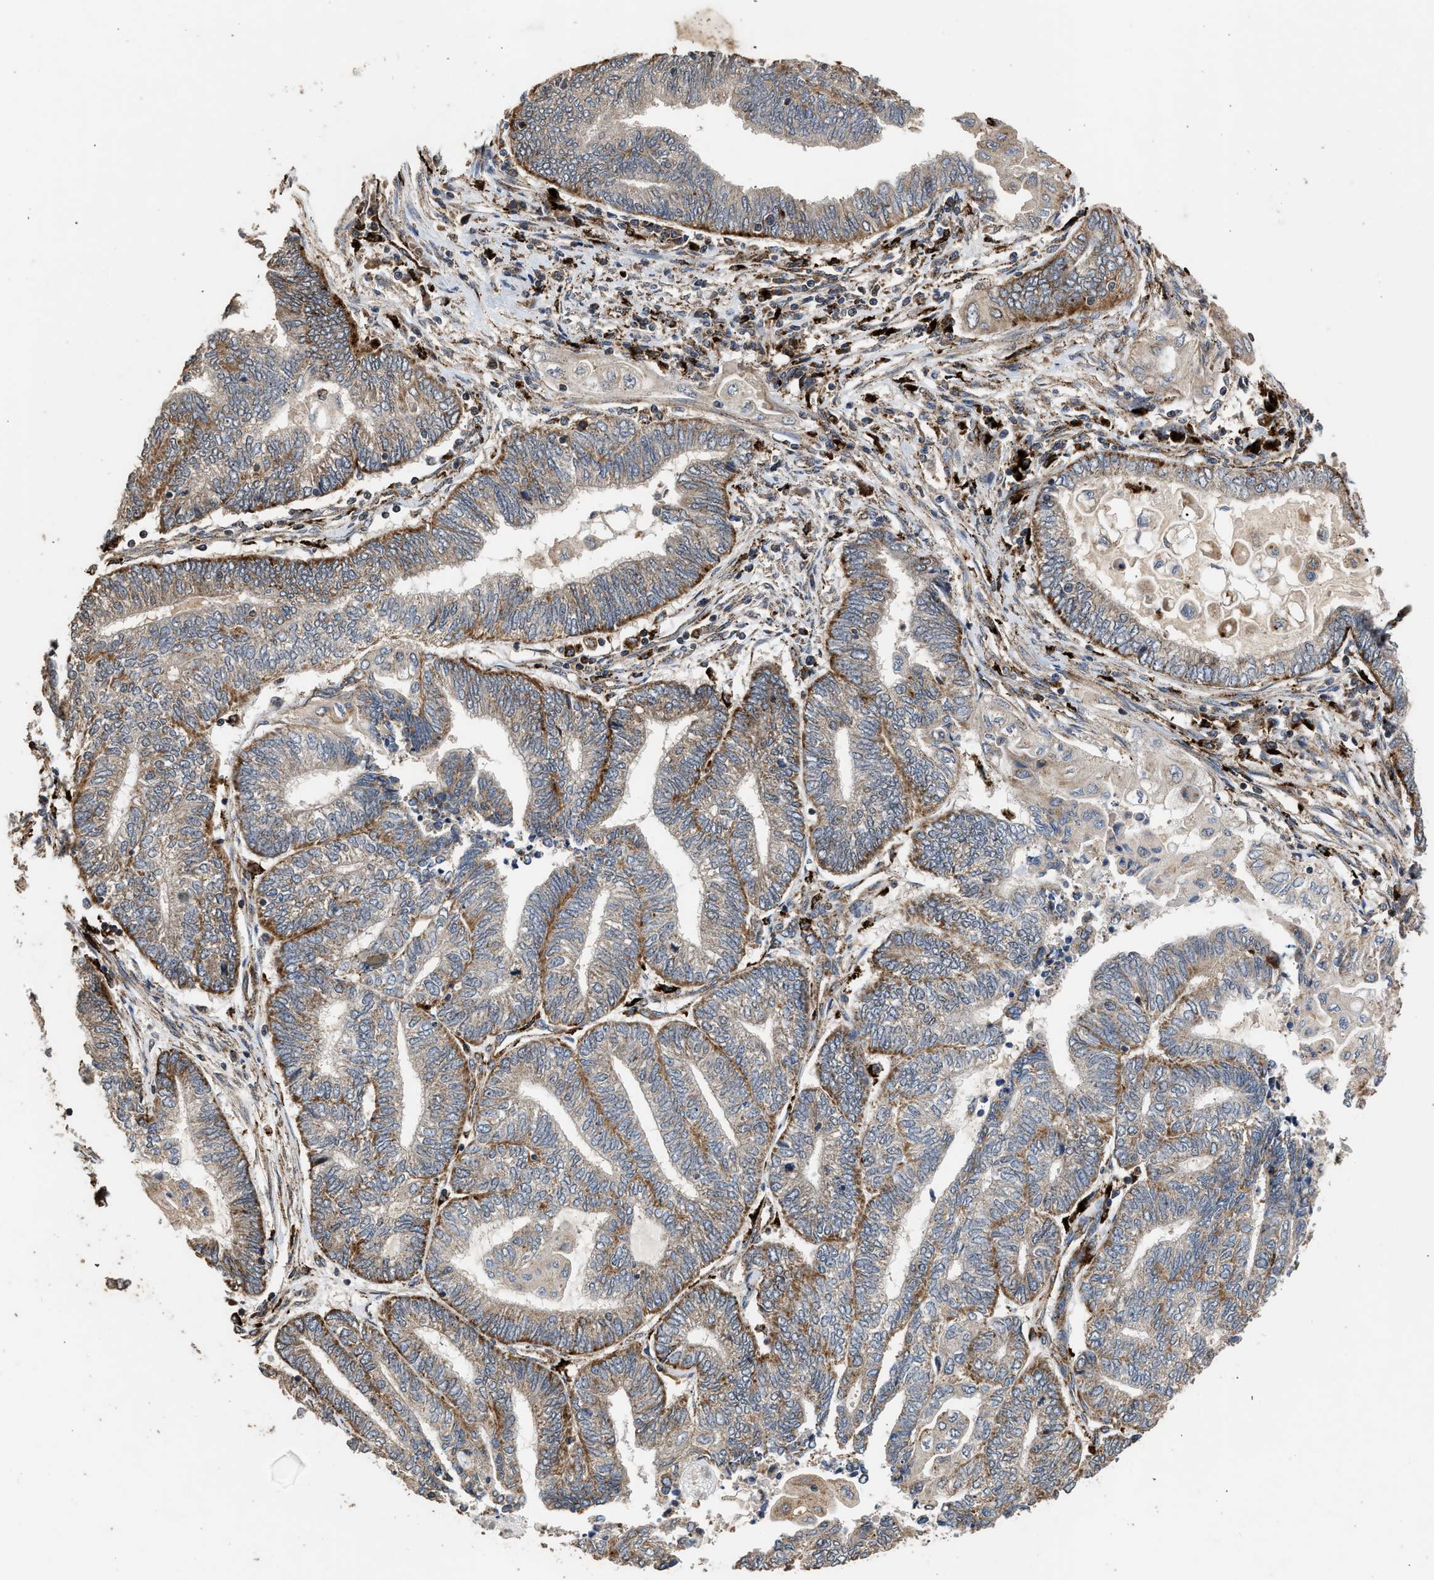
{"staining": {"intensity": "moderate", "quantity": ">75%", "location": "cytoplasmic/membranous"}, "tissue": "endometrial cancer", "cell_type": "Tumor cells", "image_type": "cancer", "snomed": [{"axis": "morphology", "description": "Adenocarcinoma, NOS"}, {"axis": "topography", "description": "Uterus"}, {"axis": "topography", "description": "Endometrium"}], "caption": "Immunohistochemical staining of endometrial cancer exhibits moderate cytoplasmic/membranous protein staining in approximately >75% of tumor cells. The protein is shown in brown color, while the nuclei are stained blue.", "gene": "CTSV", "patient": {"sex": "female", "age": 70}}